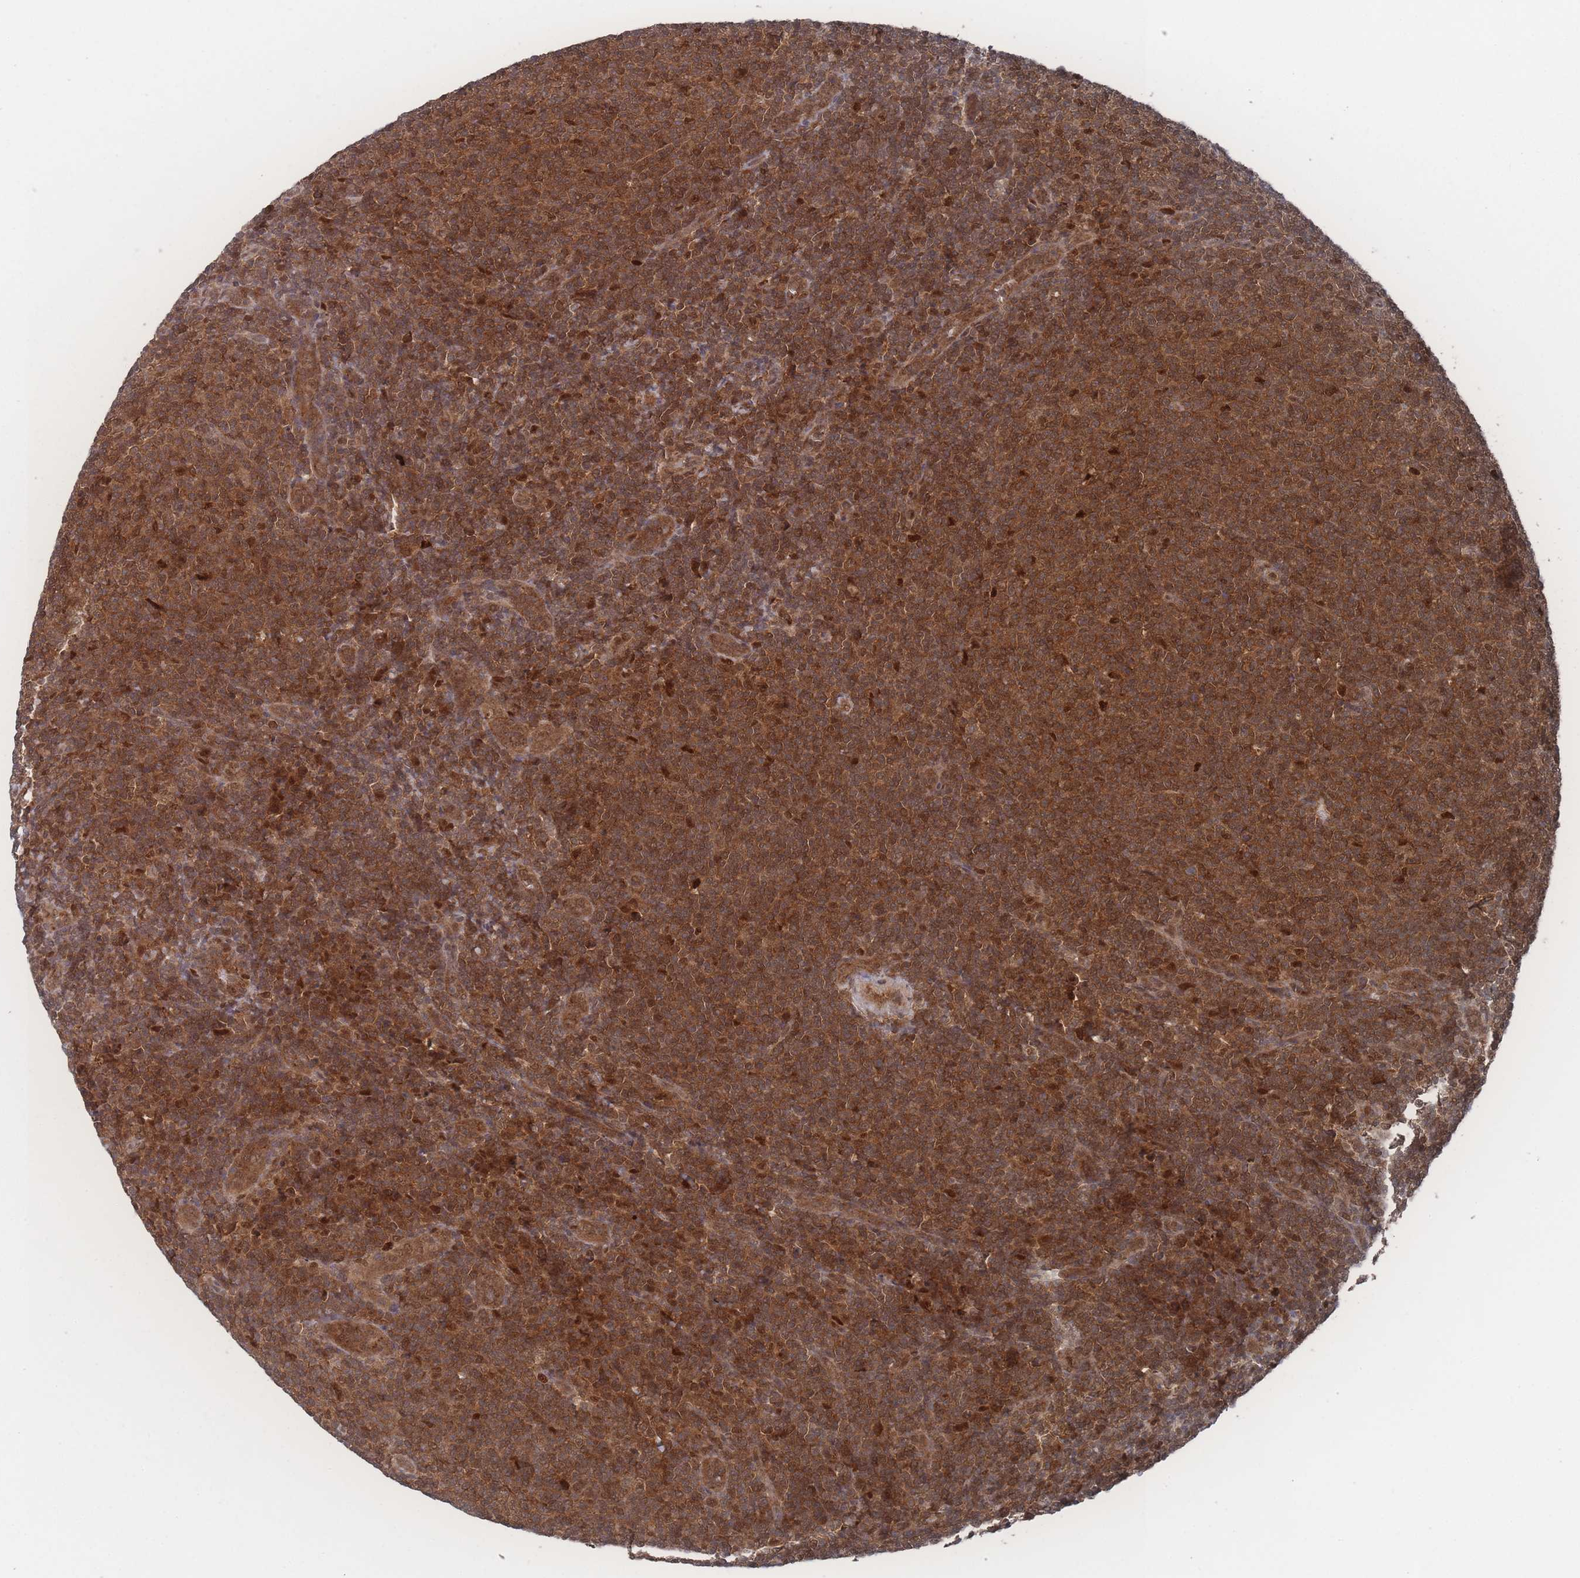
{"staining": {"intensity": "moderate", "quantity": ">75%", "location": "cytoplasmic/membranous"}, "tissue": "lymphoma", "cell_type": "Tumor cells", "image_type": "cancer", "snomed": [{"axis": "morphology", "description": "Malignant lymphoma, non-Hodgkin's type, Low grade"}, {"axis": "topography", "description": "Lymph node"}], "caption": "Human low-grade malignant lymphoma, non-Hodgkin's type stained with a brown dye reveals moderate cytoplasmic/membranous positive positivity in approximately >75% of tumor cells.", "gene": "PSMA1", "patient": {"sex": "male", "age": 66}}